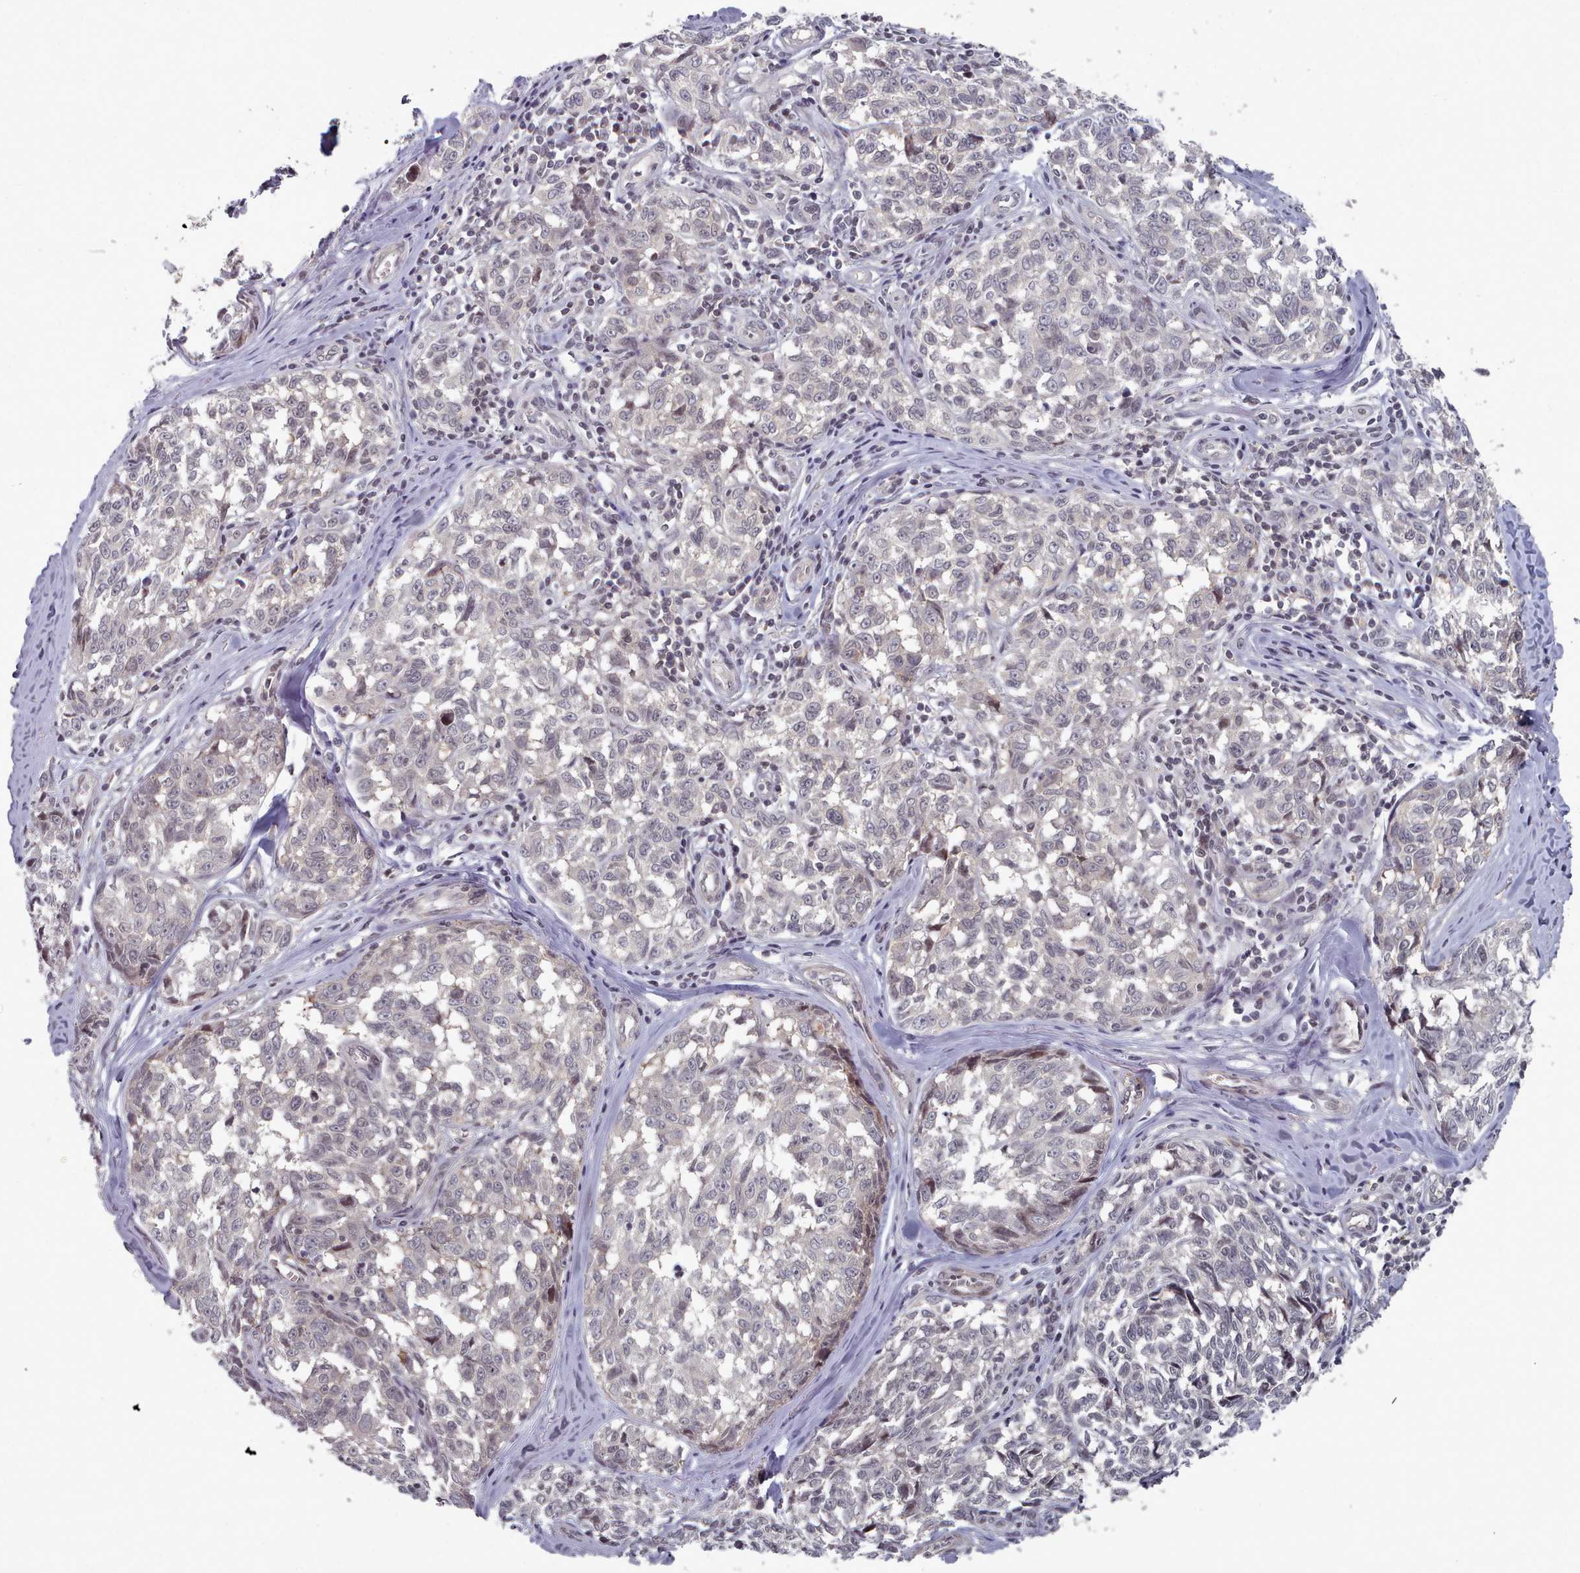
{"staining": {"intensity": "negative", "quantity": "none", "location": "none"}, "tissue": "melanoma", "cell_type": "Tumor cells", "image_type": "cancer", "snomed": [{"axis": "morphology", "description": "Normal tissue, NOS"}, {"axis": "morphology", "description": "Malignant melanoma, NOS"}, {"axis": "topography", "description": "Skin"}], "caption": "IHC micrograph of neoplastic tissue: human melanoma stained with DAB shows no significant protein positivity in tumor cells. (Brightfield microscopy of DAB immunohistochemistry at high magnification).", "gene": "HYAL3", "patient": {"sex": "female", "age": 64}}